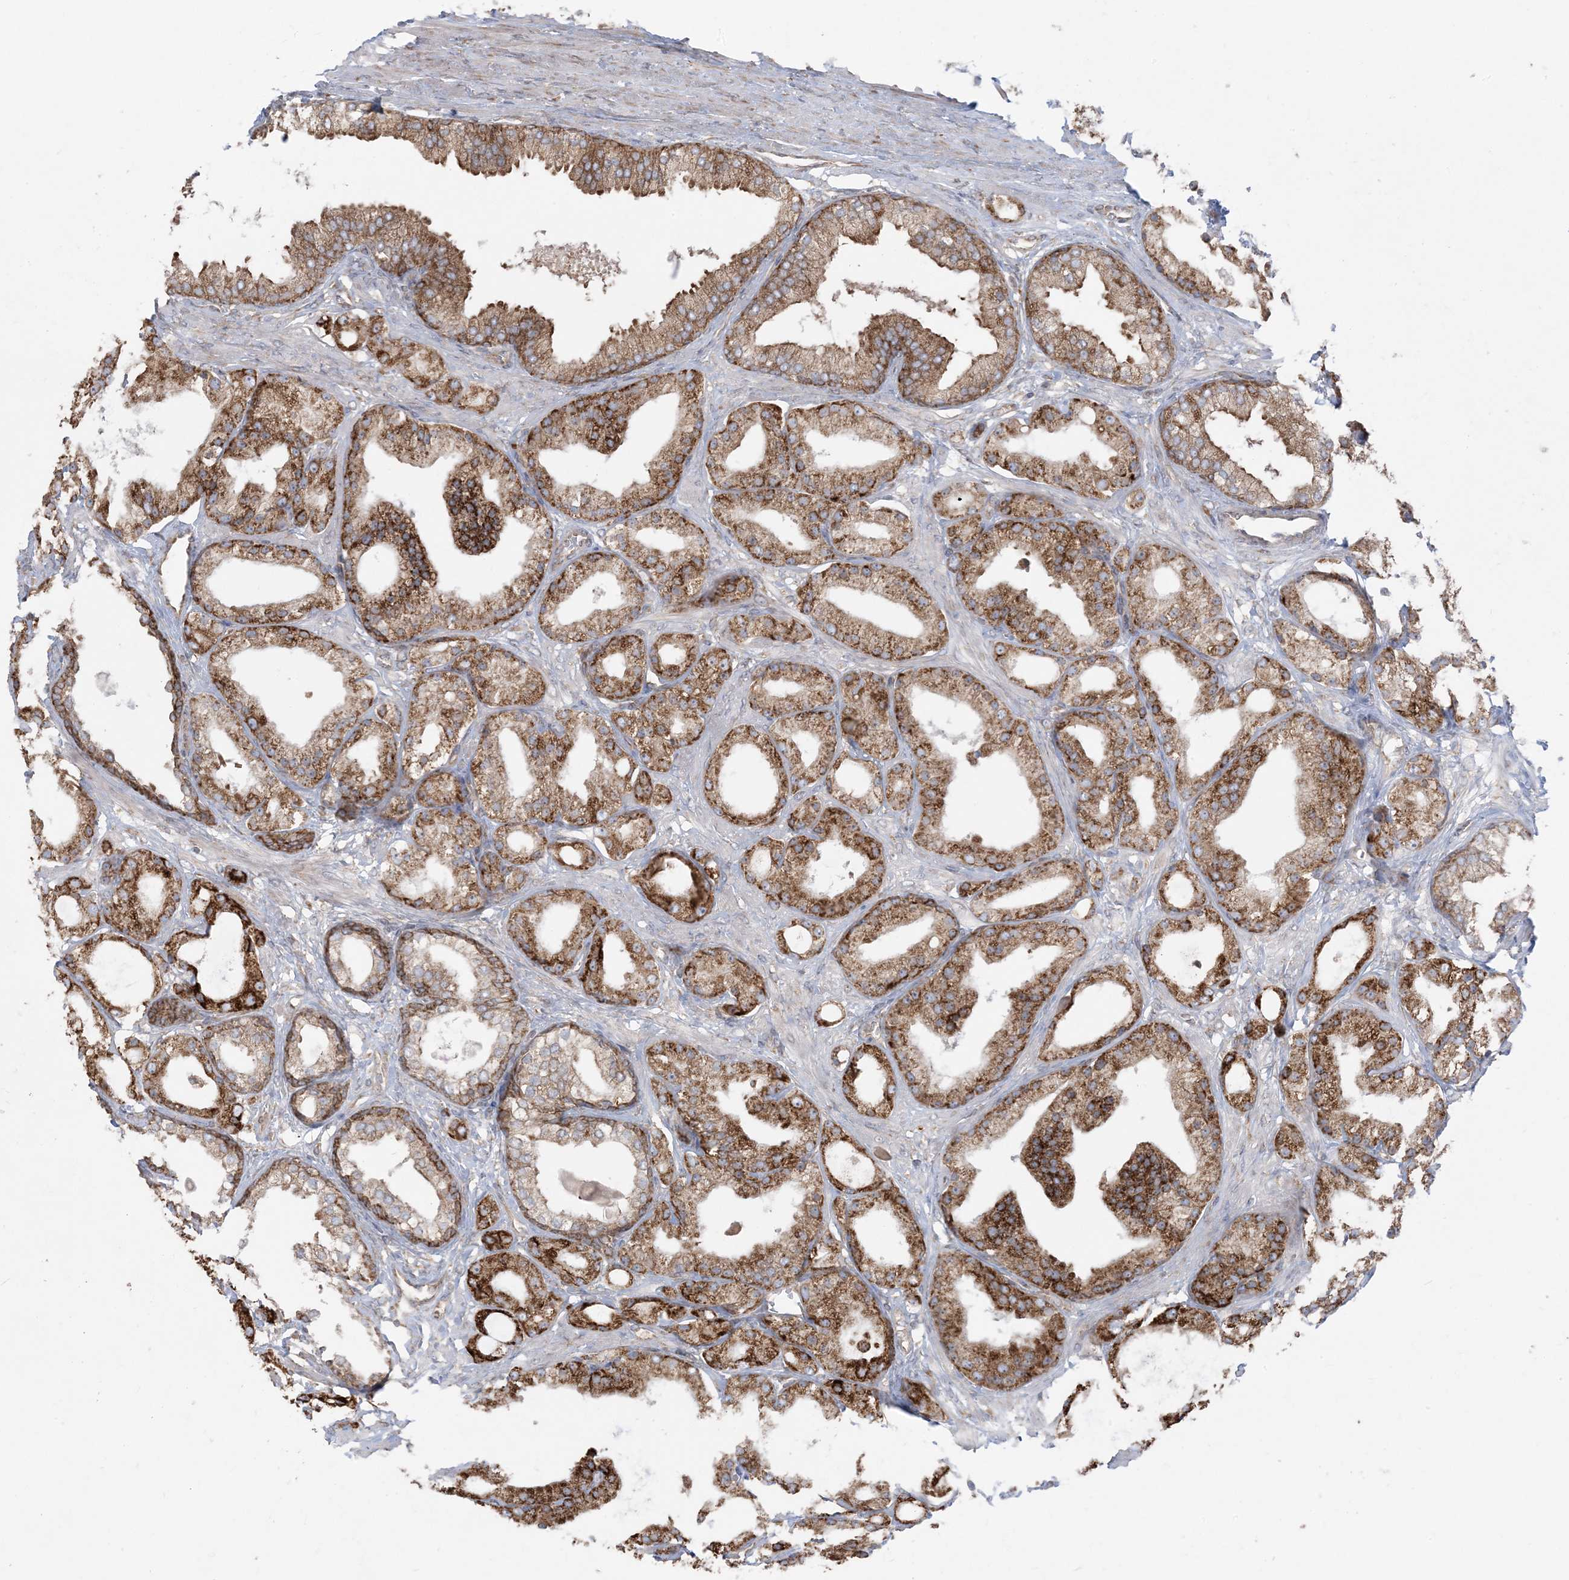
{"staining": {"intensity": "moderate", "quantity": ">75%", "location": "cytoplasmic/membranous"}, "tissue": "prostate cancer", "cell_type": "Tumor cells", "image_type": "cancer", "snomed": [{"axis": "morphology", "description": "Adenocarcinoma, Low grade"}, {"axis": "topography", "description": "Prostate"}], "caption": "Protein expression analysis of low-grade adenocarcinoma (prostate) reveals moderate cytoplasmic/membranous expression in approximately >75% of tumor cells.", "gene": "UBXN4", "patient": {"sex": "male", "age": 67}}